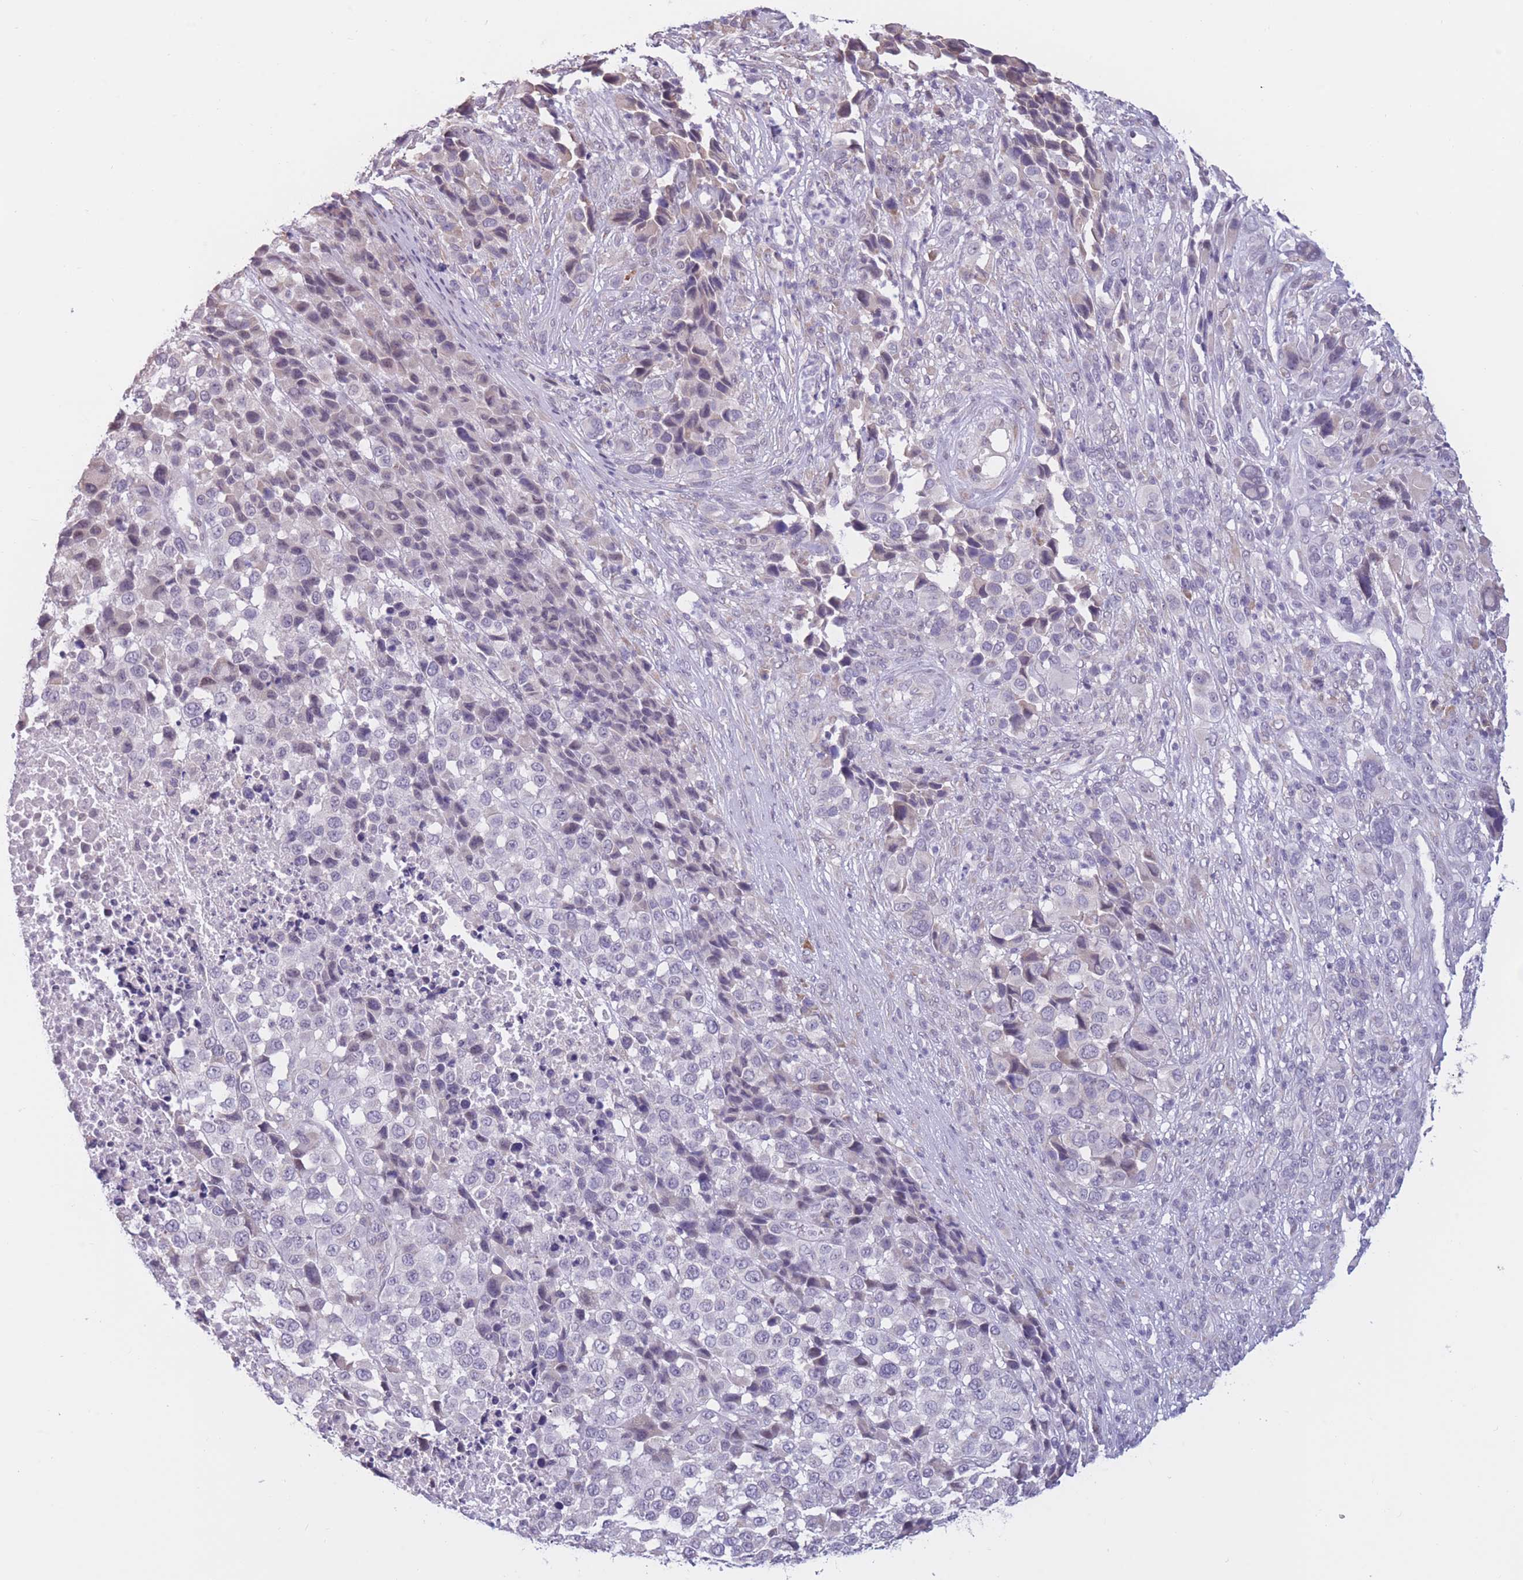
{"staining": {"intensity": "negative", "quantity": "none", "location": "none"}, "tissue": "melanoma", "cell_type": "Tumor cells", "image_type": "cancer", "snomed": [{"axis": "morphology", "description": "Malignant melanoma, NOS"}, {"axis": "topography", "description": "Skin of trunk"}], "caption": "Immunohistochemistry (IHC) micrograph of human melanoma stained for a protein (brown), which shows no expression in tumor cells.", "gene": "COL27A1", "patient": {"sex": "male", "age": 71}}